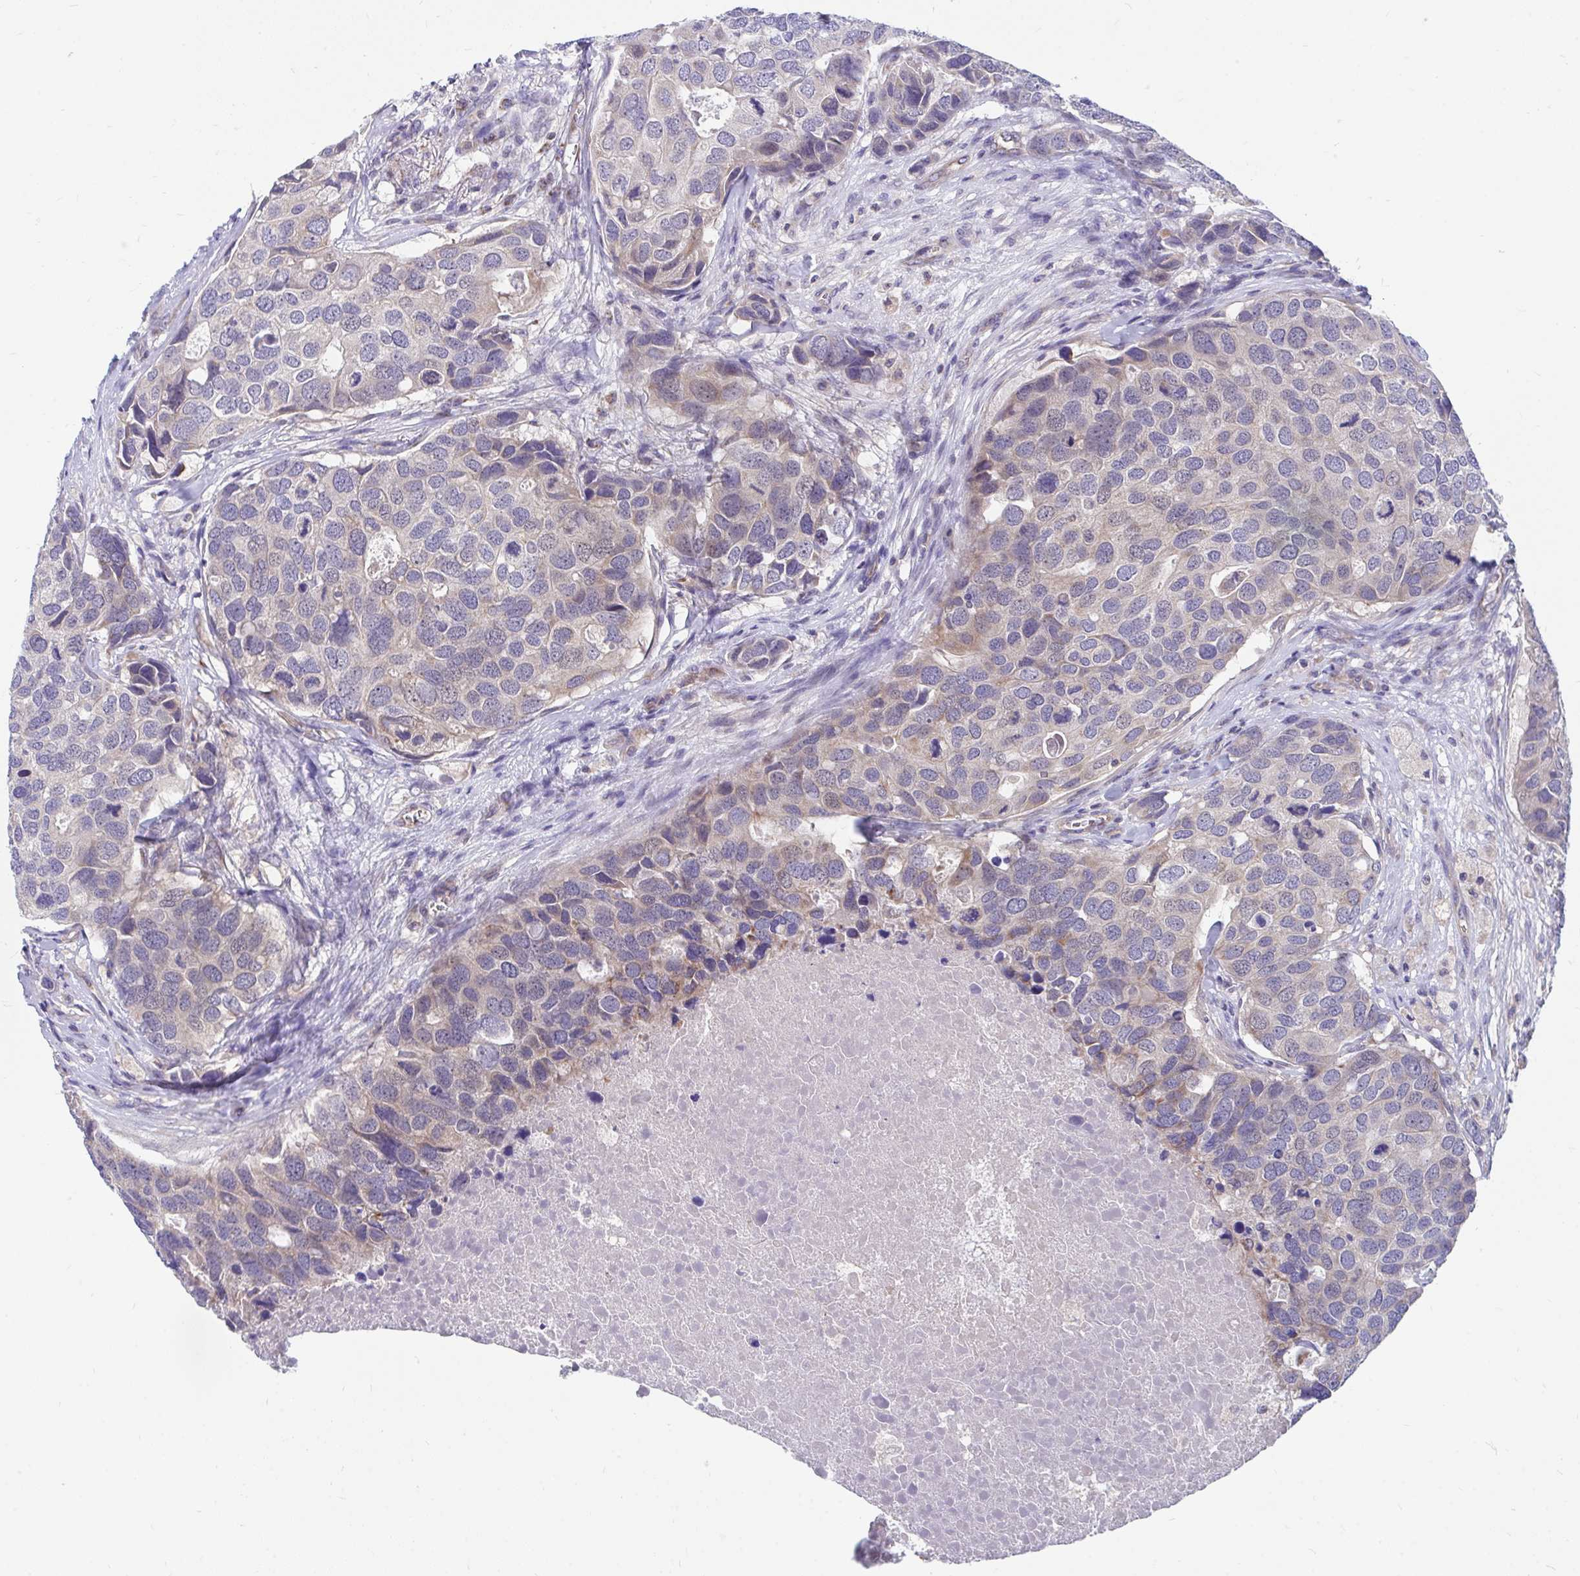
{"staining": {"intensity": "weak", "quantity": "25%-75%", "location": "cytoplasmic/membranous"}, "tissue": "breast cancer", "cell_type": "Tumor cells", "image_type": "cancer", "snomed": [{"axis": "morphology", "description": "Duct carcinoma"}, {"axis": "topography", "description": "Breast"}], "caption": "Immunohistochemistry (IHC) of human breast infiltrating ductal carcinoma shows low levels of weak cytoplasmic/membranous expression in approximately 25%-75% of tumor cells. (IHC, brightfield microscopy, high magnification).", "gene": "FHIP1B", "patient": {"sex": "female", "age": 83}}